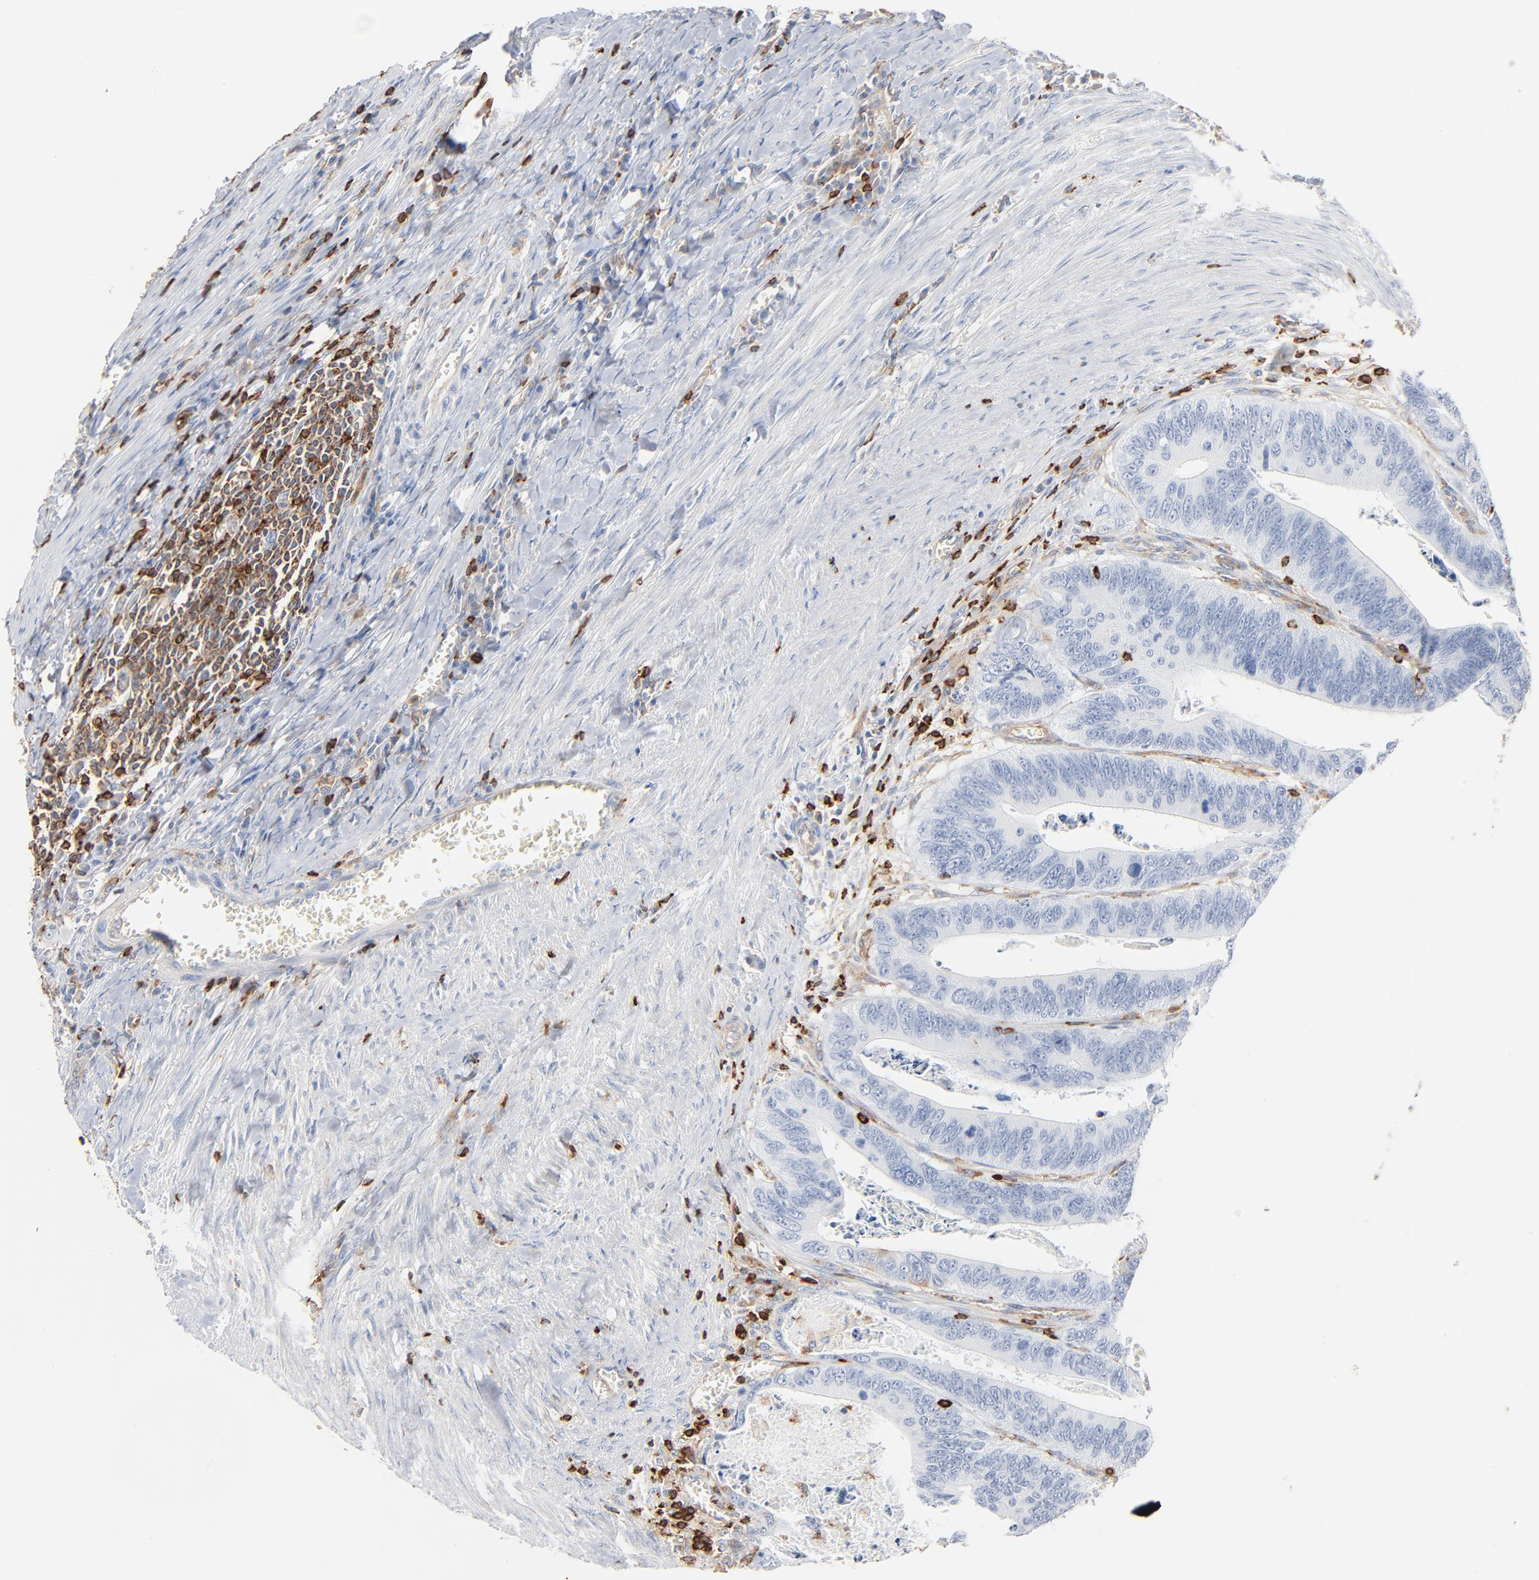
{"staining": {"intensity": "negative", "quantity": "none", "location": "none"}, "tissue": "colorectal cancer", "cell_type": "Tumor cells", "image_type": "cancer", "snomed": [{"axis": "morphology", "description": "Adenocarcinoma, NOS"}, {"axis": "topography", "description": "Colon"}], "caption": "This is an immunohistochemistry histopathology image of colorectal cancer (adenocarcinoma). There is no positivity in tumor cells.", "gene": "SH3KBP1", "patient": {"sex": "male", "age": 72}}